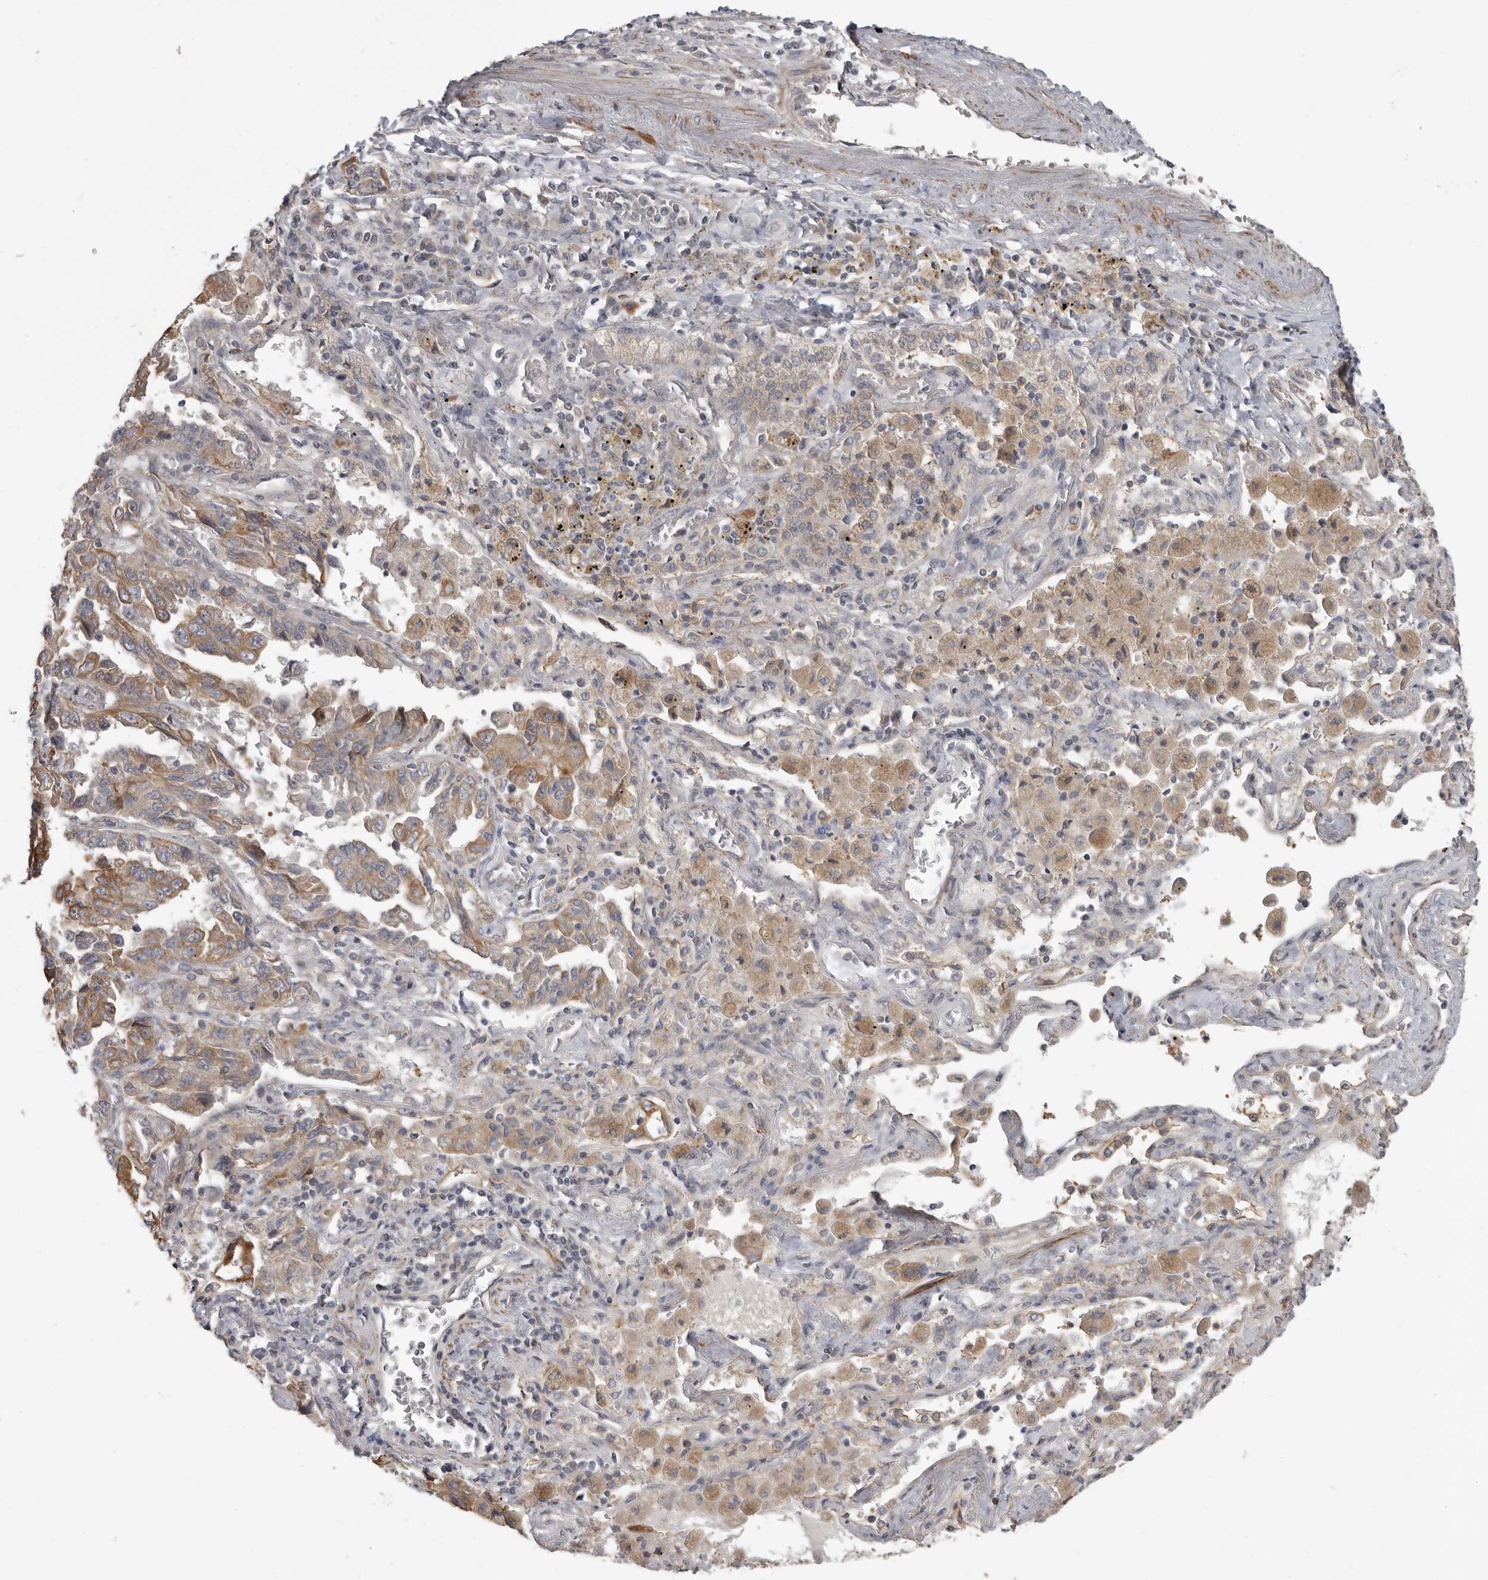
{"staining": {"intensity": "moderate", "quantity": ">75%", "location": "cytoplasmic/membranous"}, "tissue": "lung cancer", "cell_type": "Tumor cells", "image_type": "cancer", "snomed": [{"axis": "morphology", "description": "Adenocarcinoma, NOS"}, {"axis": "topography", "description": "Lung"}], "caption": "Immunohistochemical staining of human lung cancer exhibits medium levels of moderate cytoplasmic/membranous protein positivity in approximately >75% of tumor cells.", "gene": "UNK", "patient": {"sex": "female", "age": 51}}